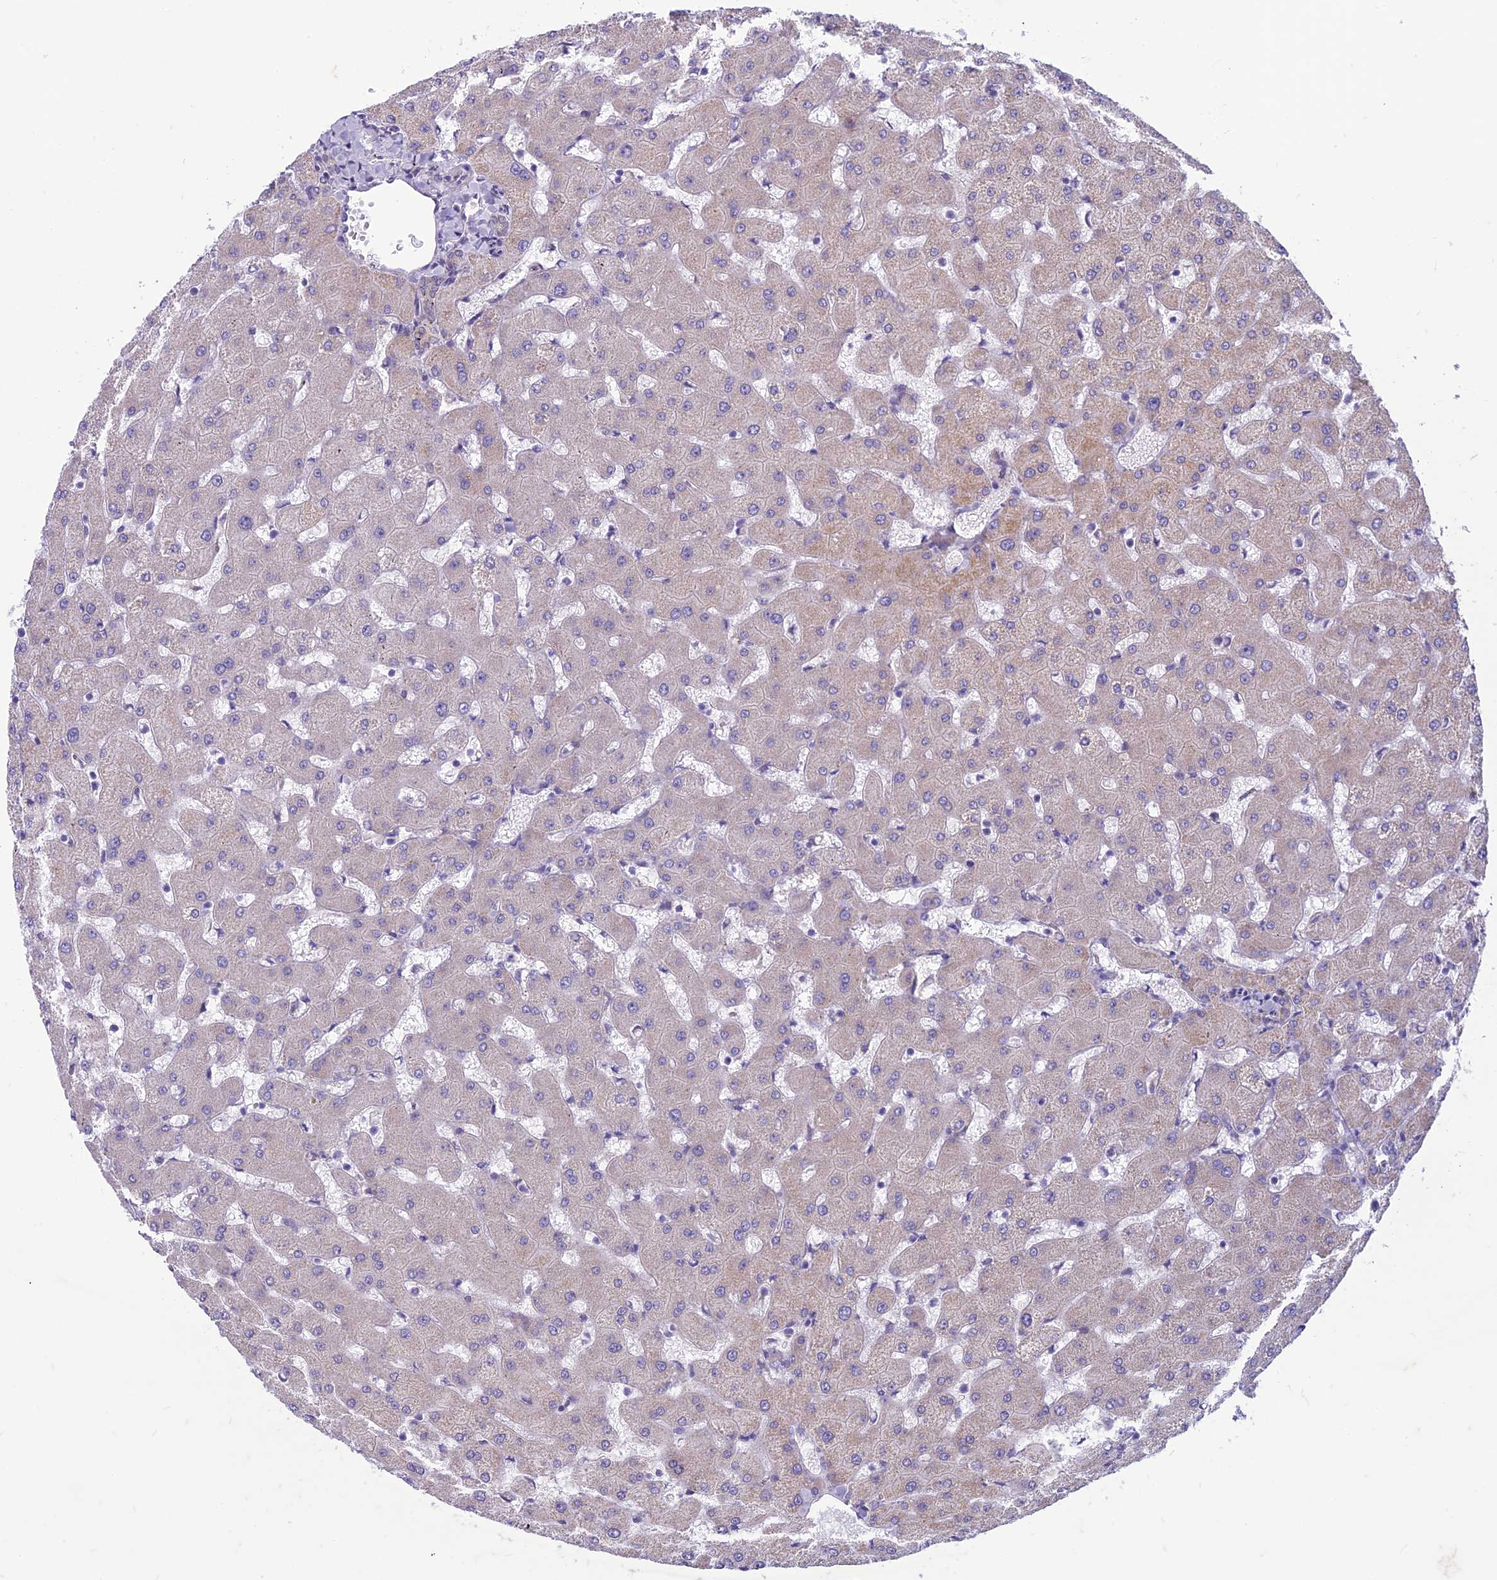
{"staining": {"intensity": "negative", "quantity": "none", "location": "none"}, "tissue": "liver", "cell_type": "Cholangiocytes", "image_type": "normal", "snomed": [{"axis": "morphology", "description": "Normal tissue, NOS"}, {"axis": "topography", "description": "Liver"}], "caption": "Histopathology image shows no protein staining in cholangiocytes of unremarkable liver. Nuclei are stained in blue.", "gene": "CENATAC", "patient": {"sex": "female", "age": 63}}